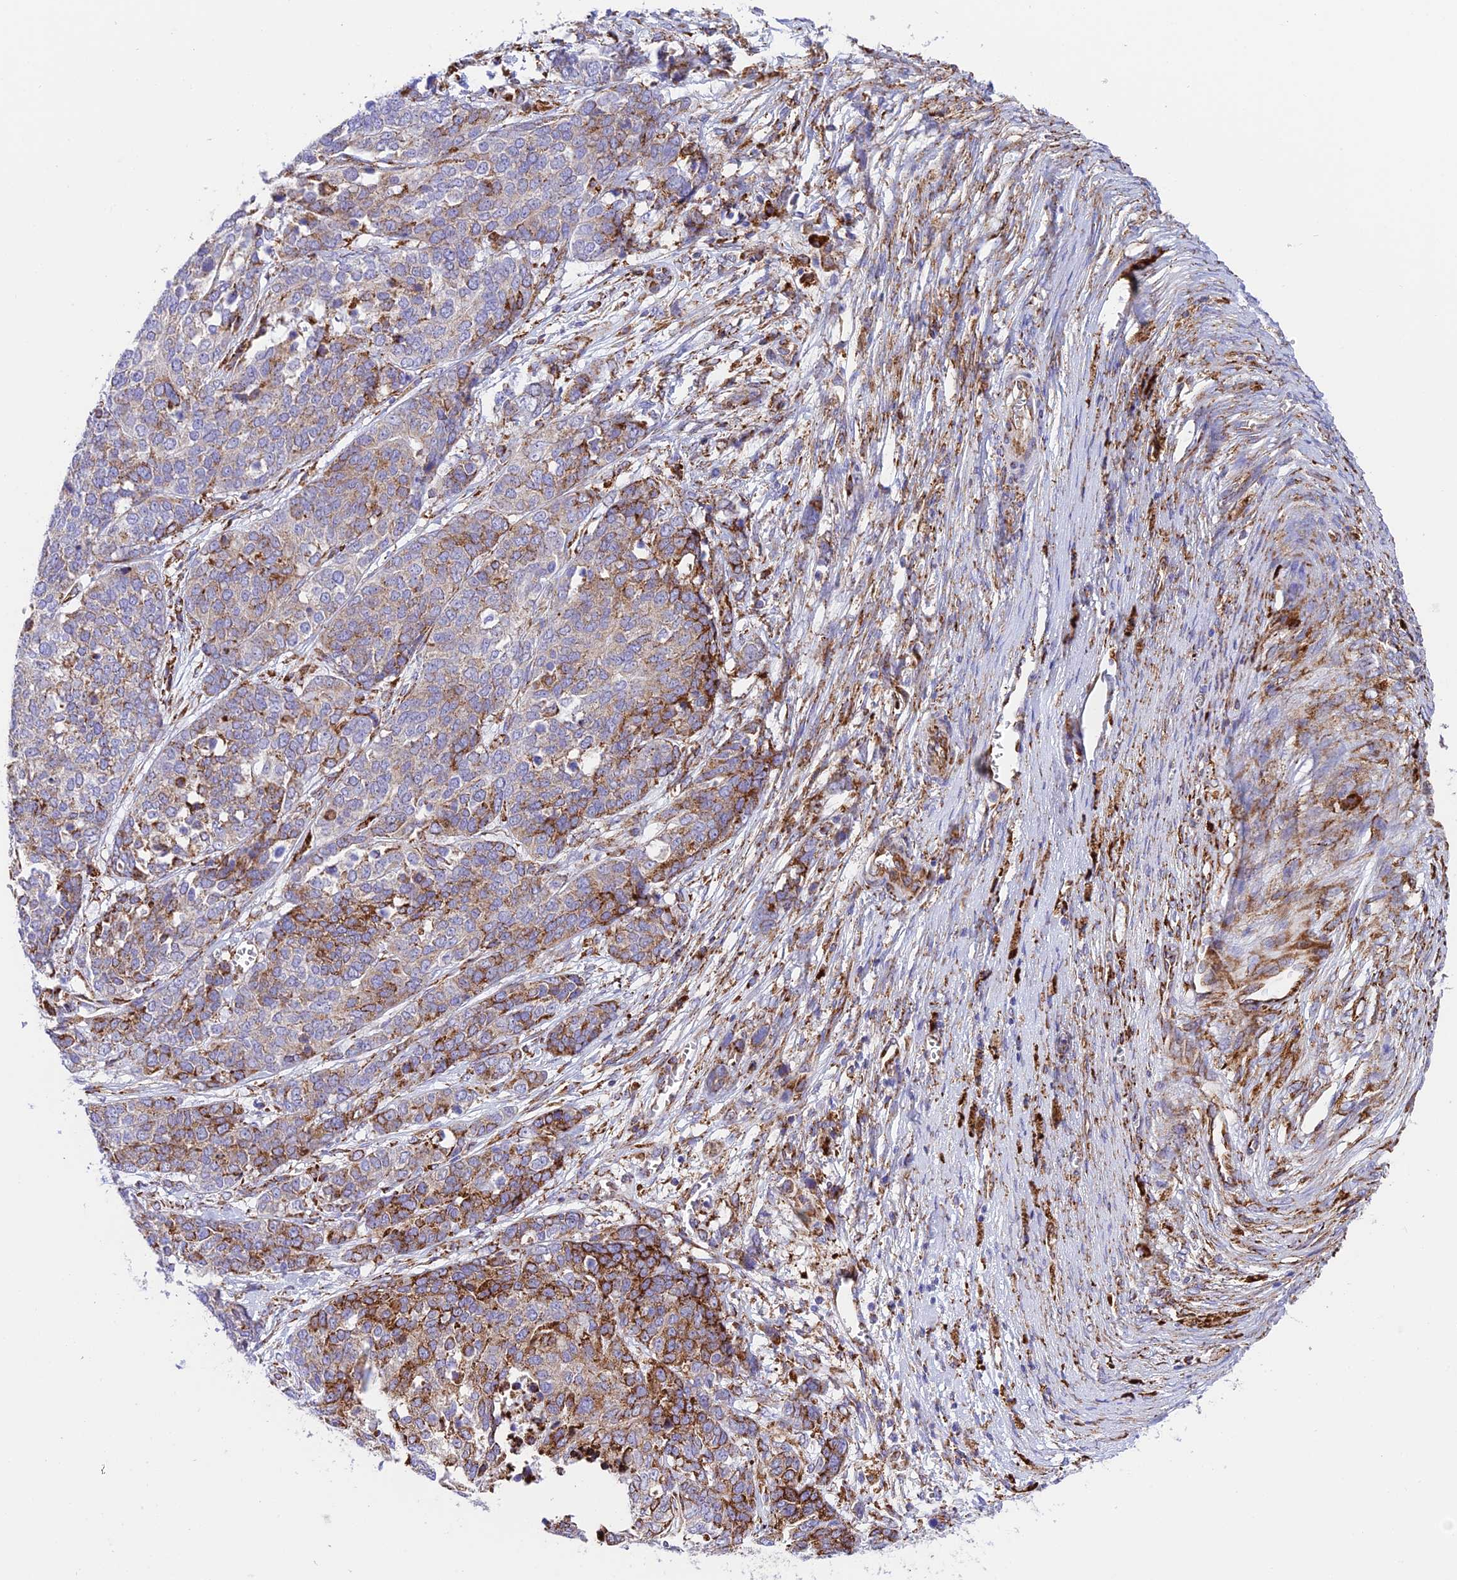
{"staining": {"intensity": "moderate", "quantity": "25%-75%", "location": "cytoplasmic/membranous"}, "tissue": "ovarian cancer", "cell_type": "Tumor cells", "image_type": "cancer", "snomed": [{"axis": "morphology", "description": "Cystadenocarcinoma, serous, NOS"}, {"axis": "topography", "description": "Ovary"}], "caption": "Immunohistochemistry (IHC) staining of serous cystadenocarcinoma (ovarian), which shows medium levels of moderate cytoplasmic/membranous expression in about 25%-75% of tumor cells indicating moderate cytoplasmic/membranous protein expression. The staining was performed using DAB (3,3'-diaminobenzidine) (brown) for protein detection and nuclei were counterstained in hematoxylin (blue).", "gene": "TUBGCP6", "patient": {"sex": "female", "age": 44}}